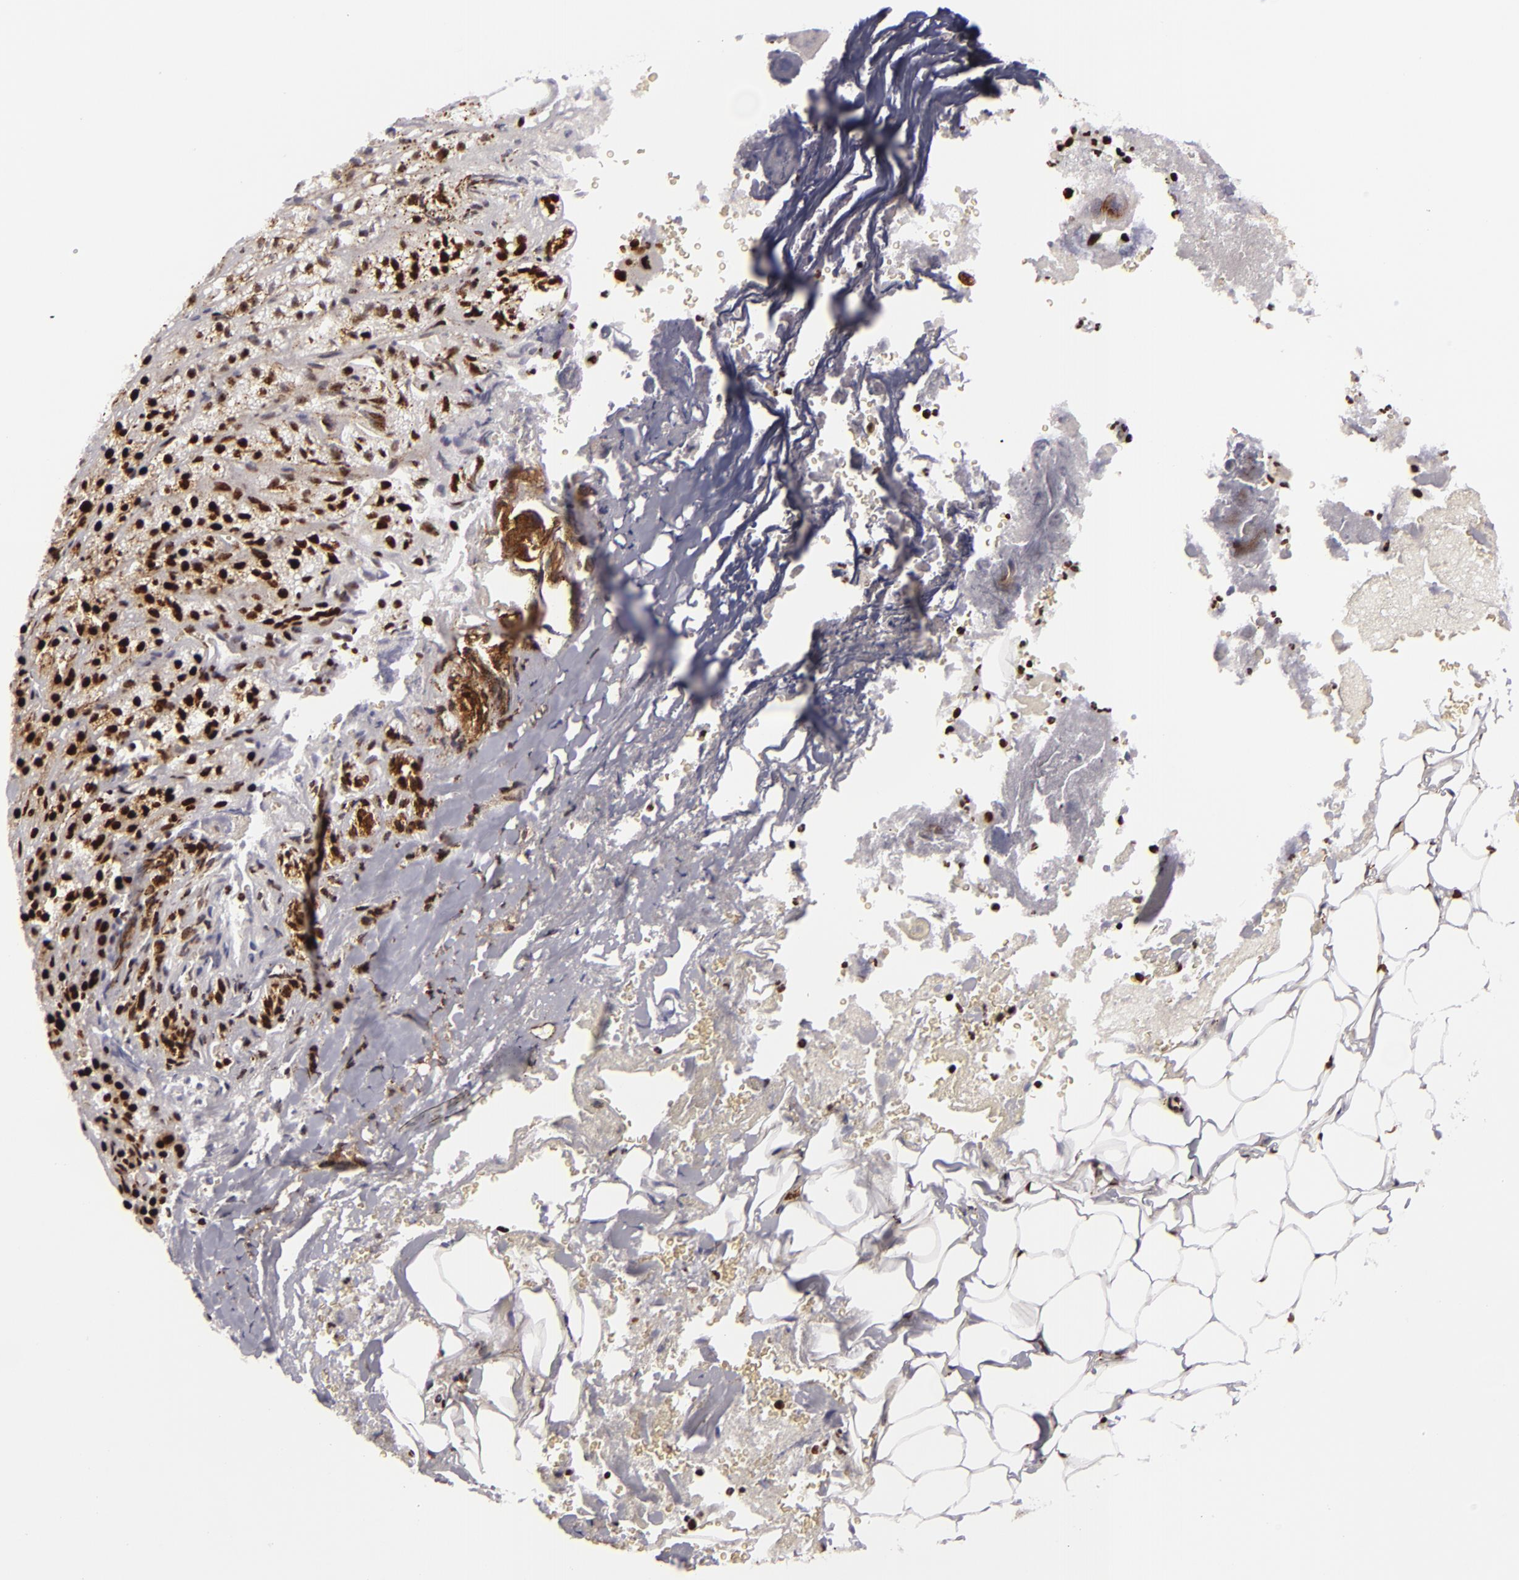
{"staining": {"intensity": "strong", "quantity": ">75%", "location": "nuclear"}, "tissue": "adrenal gland", "cell_type": "Glandular cells", "image_type": "normal", "snomed": [{"axis": "morphology", "description": "Normal tissue, NOS"}, {"axis": "topography", "description": "Adrenal gland"}], "caption": "Adrenal gland stained with immunohistochemistry (IHC) demonstrates strong nuclear expression in about >75% of glandular cells.", "gene": "SAFB", "patient": {"sex": "female", "age": 71}}